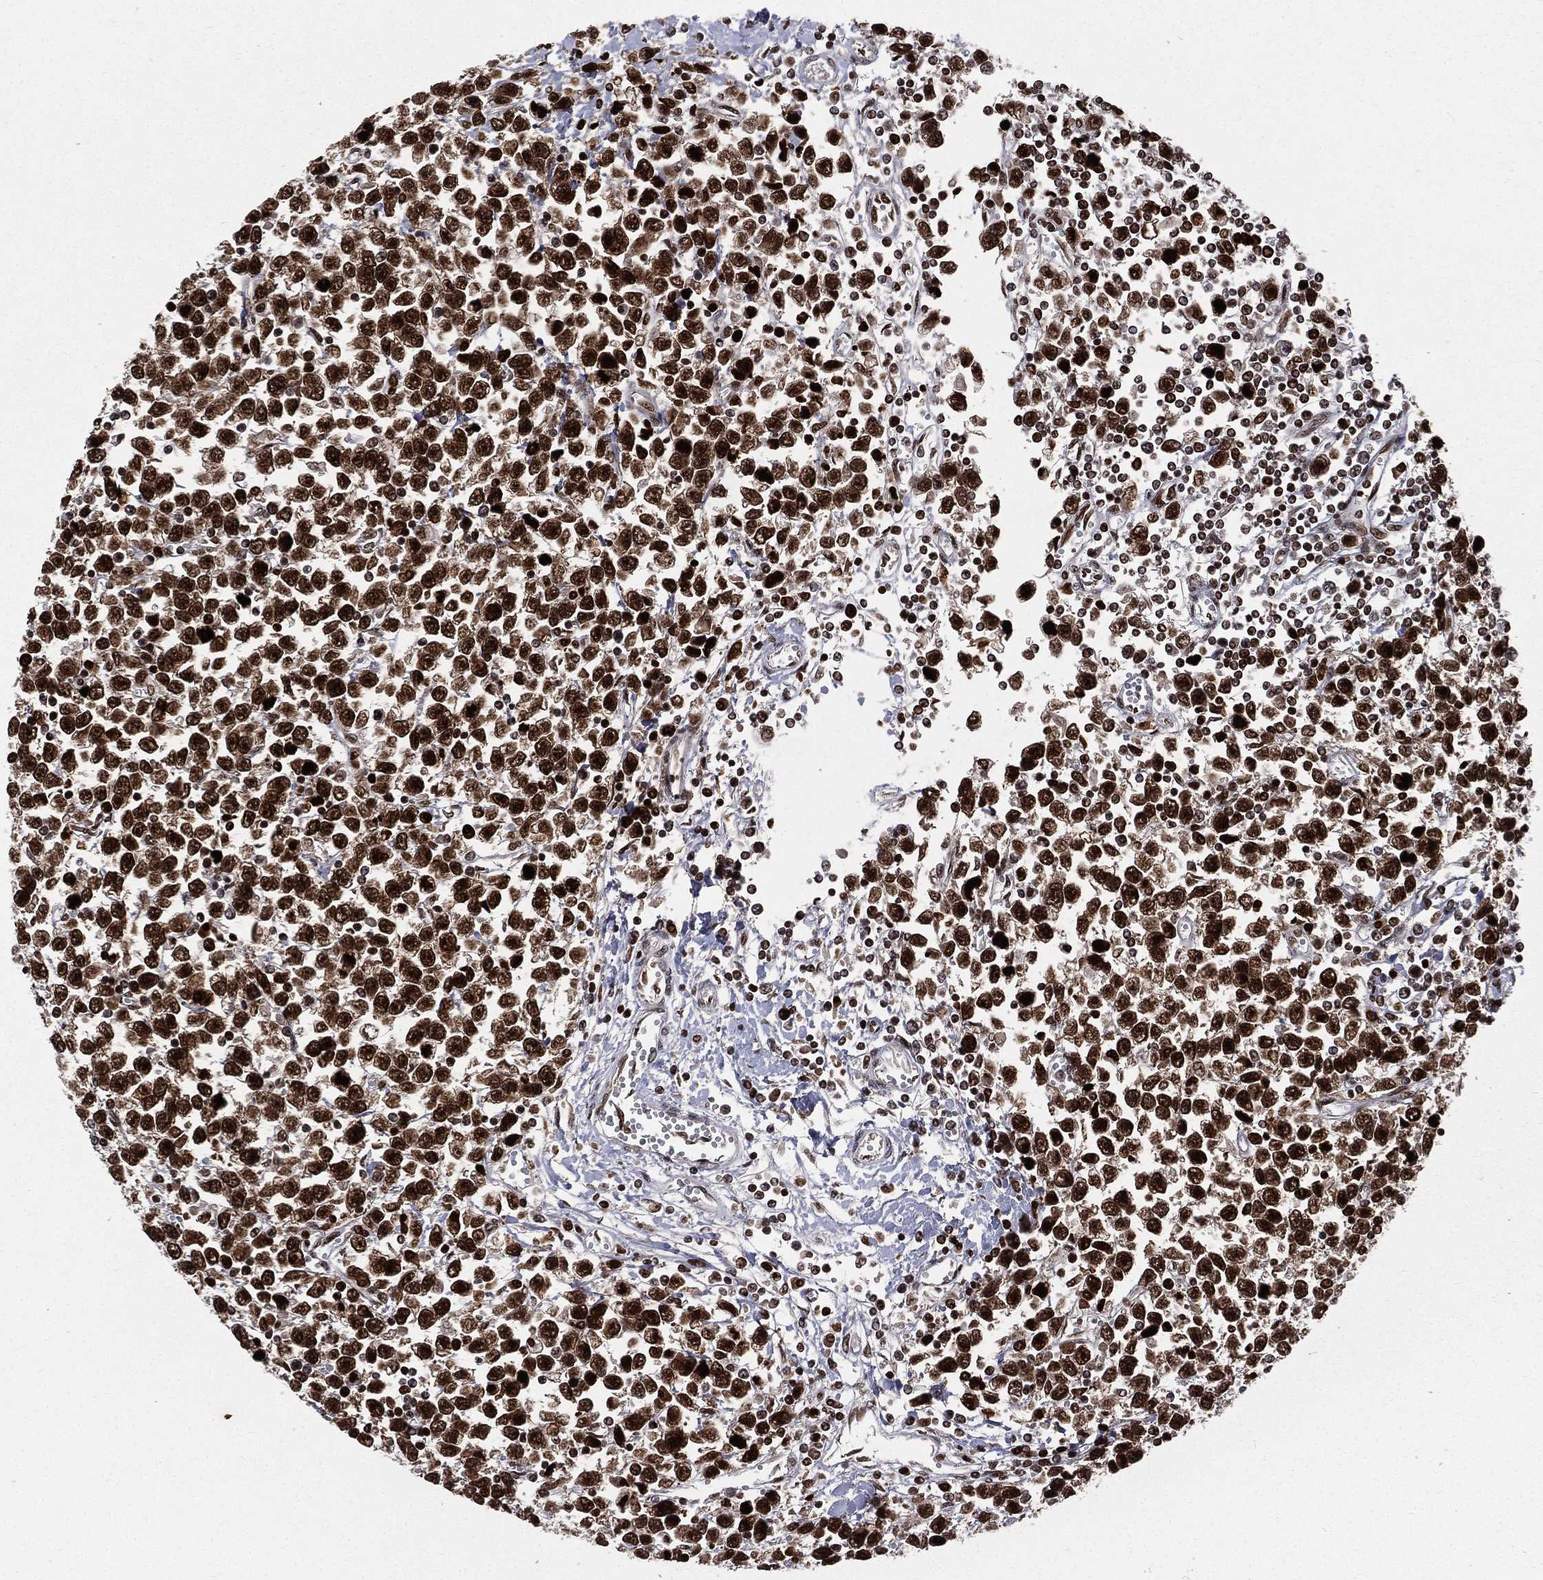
{"staining": {"intensity": "strong", "quantity": ">75%", "location": "nuclear"}, "tissue": "testis cancer", "cell_type": "Tumor cells", "image_type": "cancer", "snomed": [{"axis": "morphology", "description": "Seminoma, NOS"}, {"axis": "topography", "description": "Testis"}], "caption": "A photomicrograph showing strong nuclear positivity in about >75% of tumor cells in seminoma (testis), as visualized by brown immunohistochemical staining.", "gene": "POLB", "patient": {"sex": "male", "age": 34}}